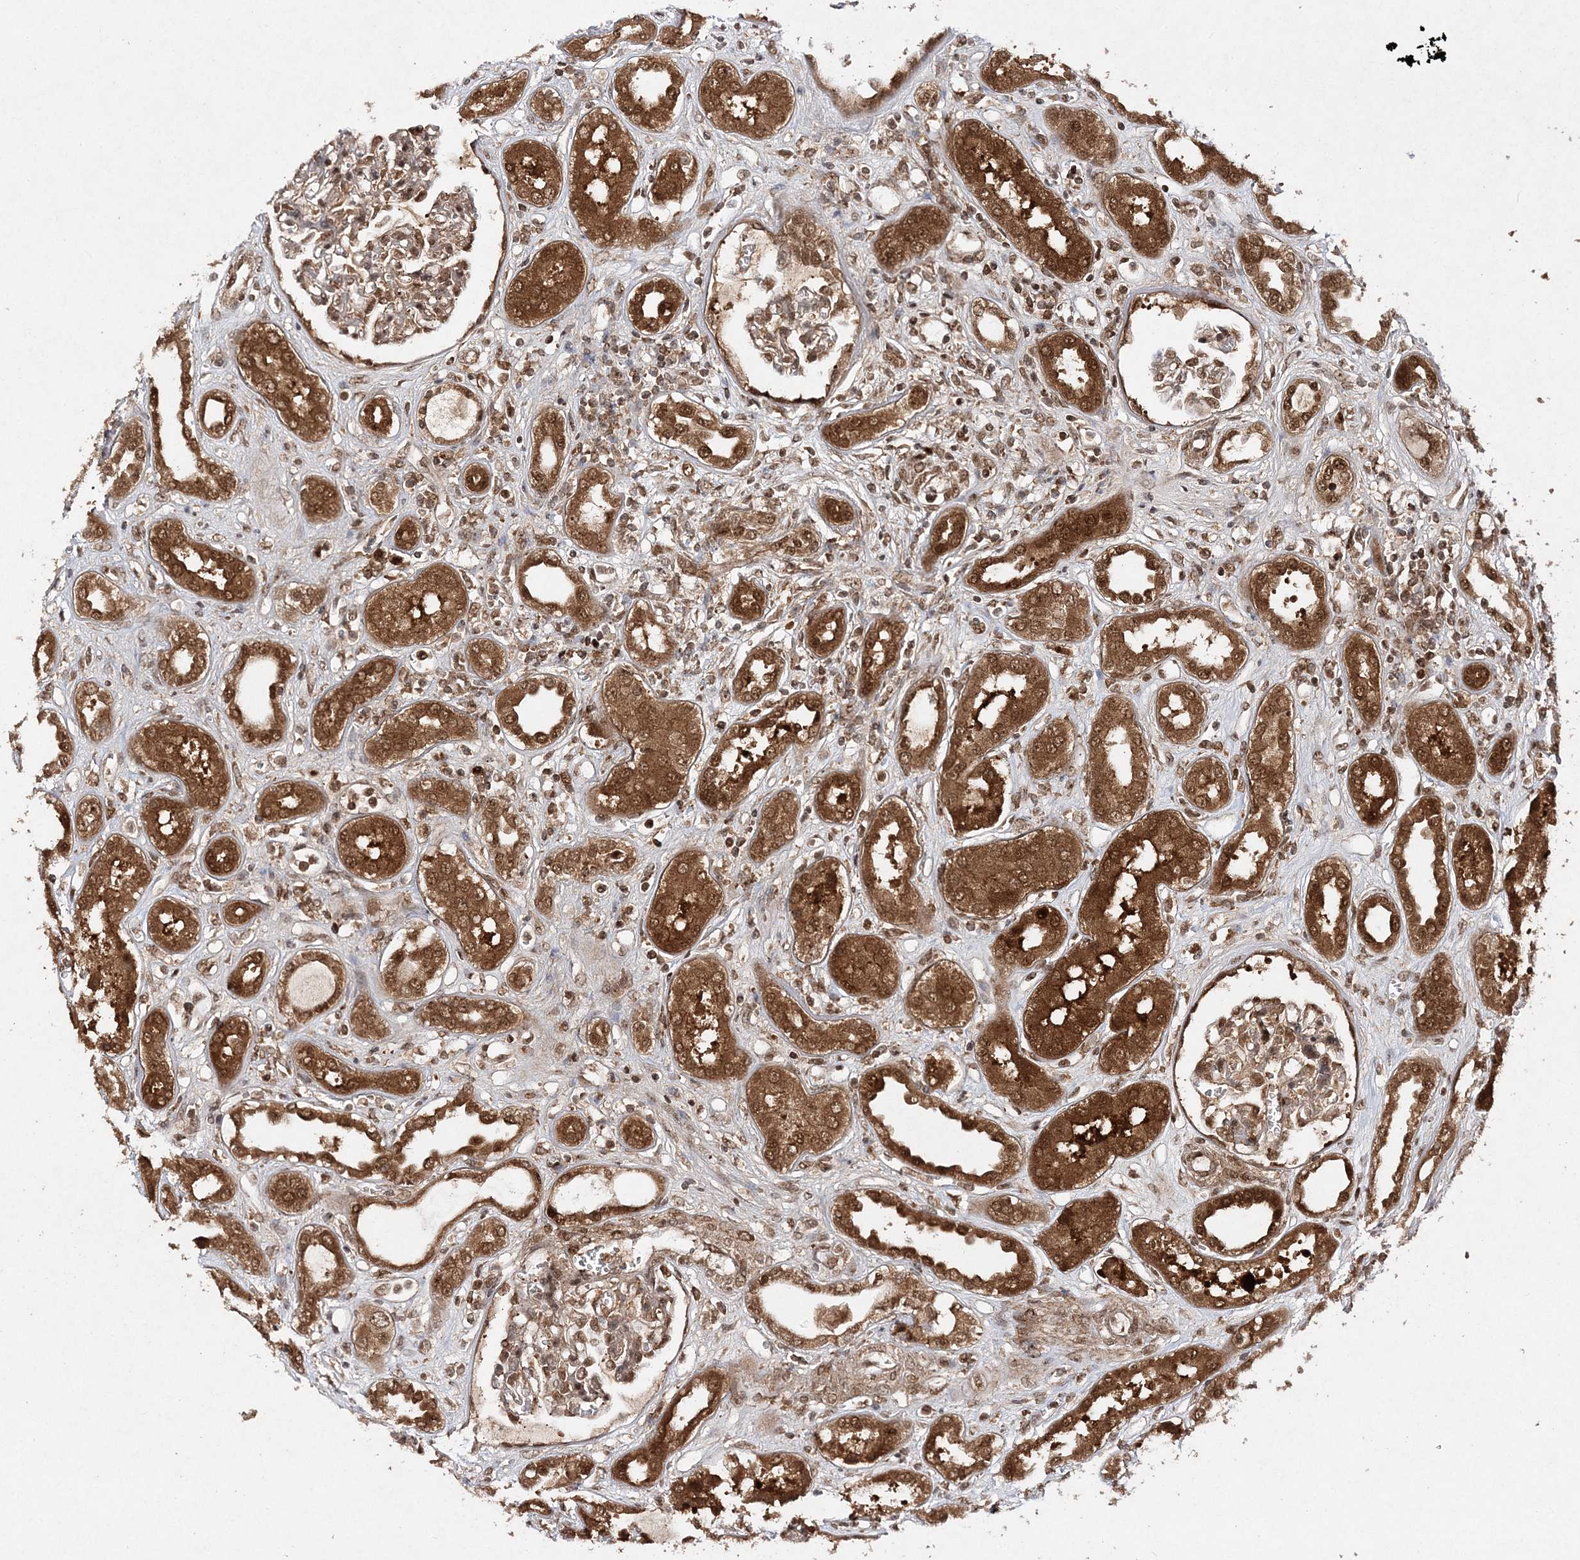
{"staining": {"intensity": "moderate", "quantity": "25%-75%", "location": "nuclear"}, "tissue": "kidney", "cell_type": "Cells in glomeruli", "image_type": "normal", "snomed": [{"axis": "morphology", "description": "Normal tissue, NOS"}, {"axis": "topography", "description": "Kidney"}], "caption": "Immunohistochemistry (IHC) (DAB (3,3'-diaminobenzidine)) staining of benign human kidney demonstrates moderate nuclear protein staining in approximately 25%-75% of cells in glomeruli.", "gene": "NIF3L1", "patient": {"sex": "male", "age": 59}}